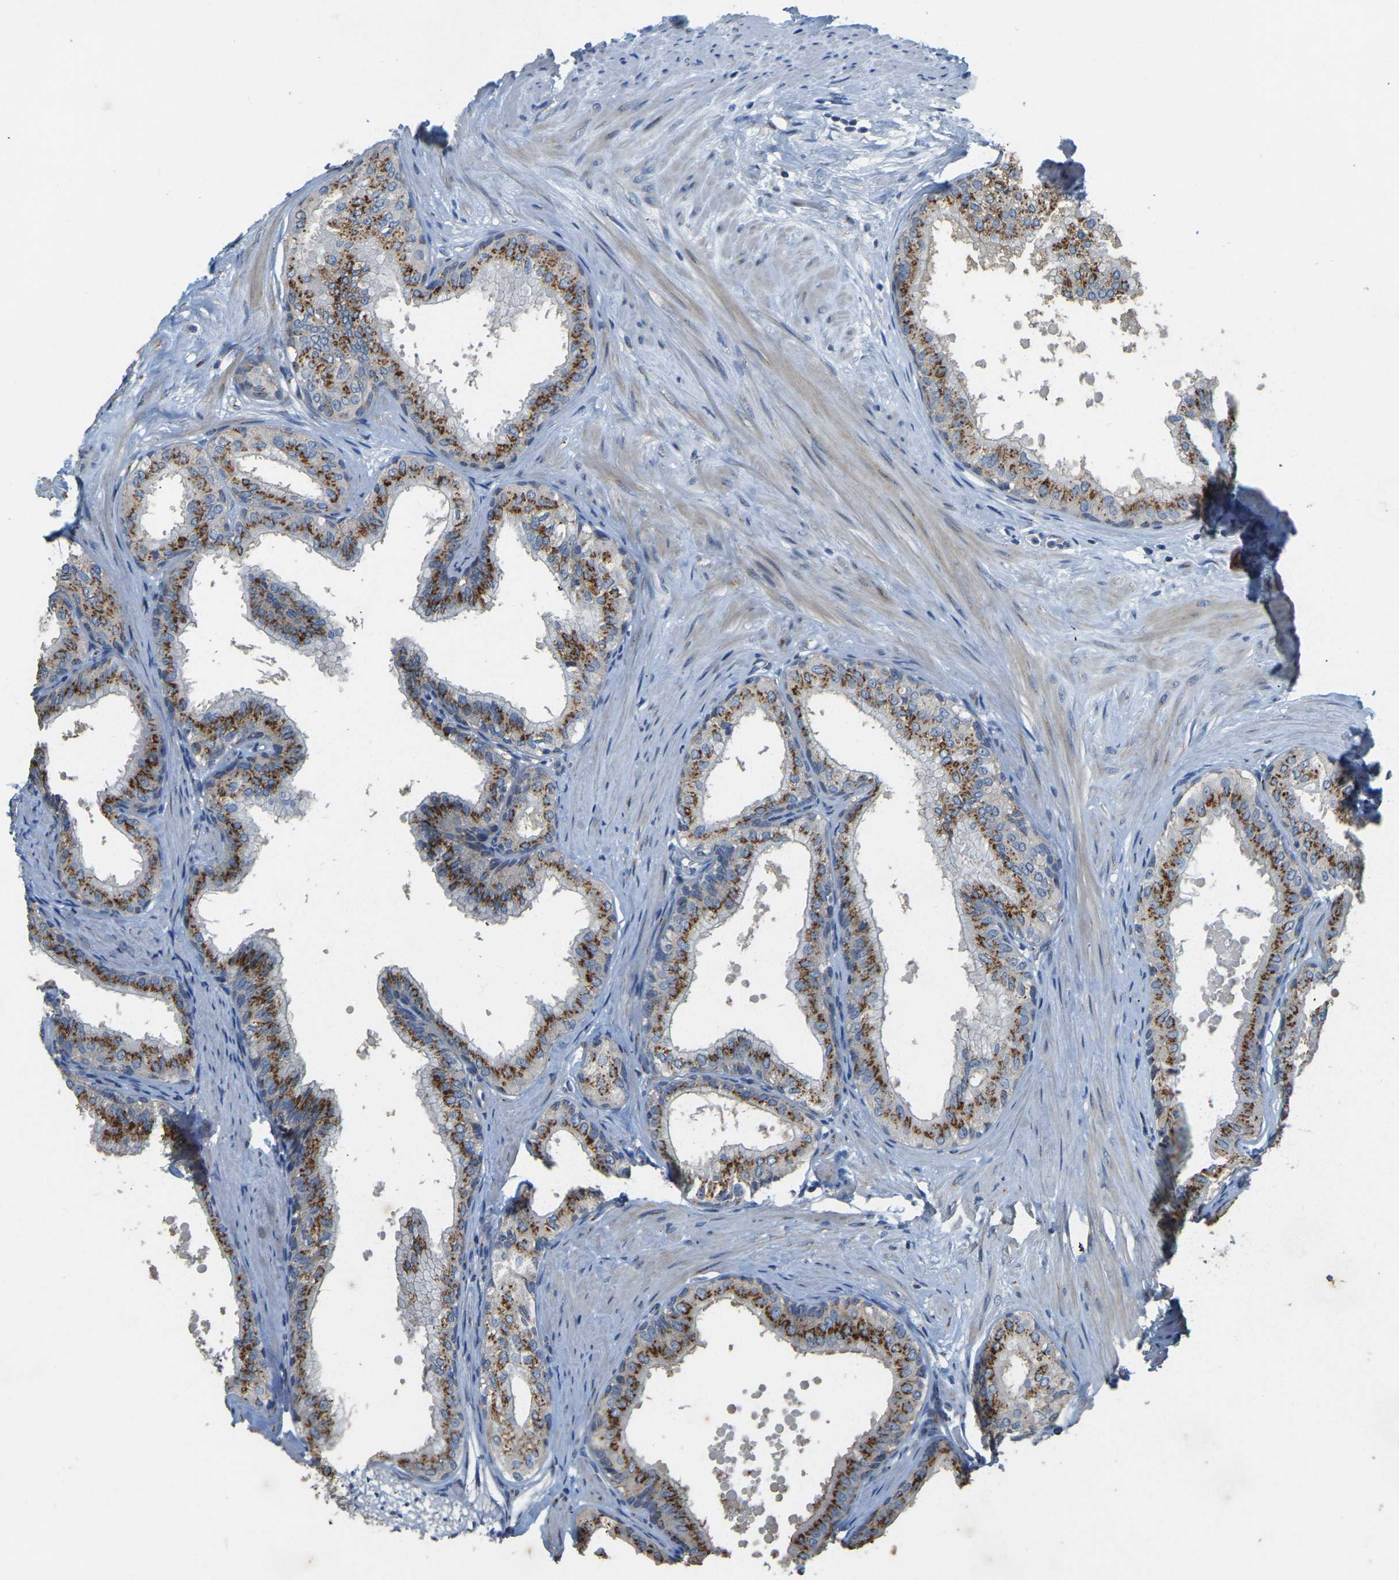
{"staining": {"intensity": "strong", "quantity": "25%-75%", "location": "cytoplasmic/membranous"}, "tissue": "seminal vesicle", "cell_type": "Glandular cells", "image_type": "normal", "snomed": [{"axis": "morphology", "description": "Normal tissue, NOS"}, {"axis": "topography", "description": "Prostate"}, {"axis": "topography", "description": "Seminal veicle"}], "caption": "DAB immunohistochemical staining of benign seminal vesicle displays strong cytoplasmic/membranous protein expression in approximately 25%-75% of glandular cells. Nuclei are stained in blue.", "gene": "FAM174A", "patient": {"sex": "male", "age": 60}}